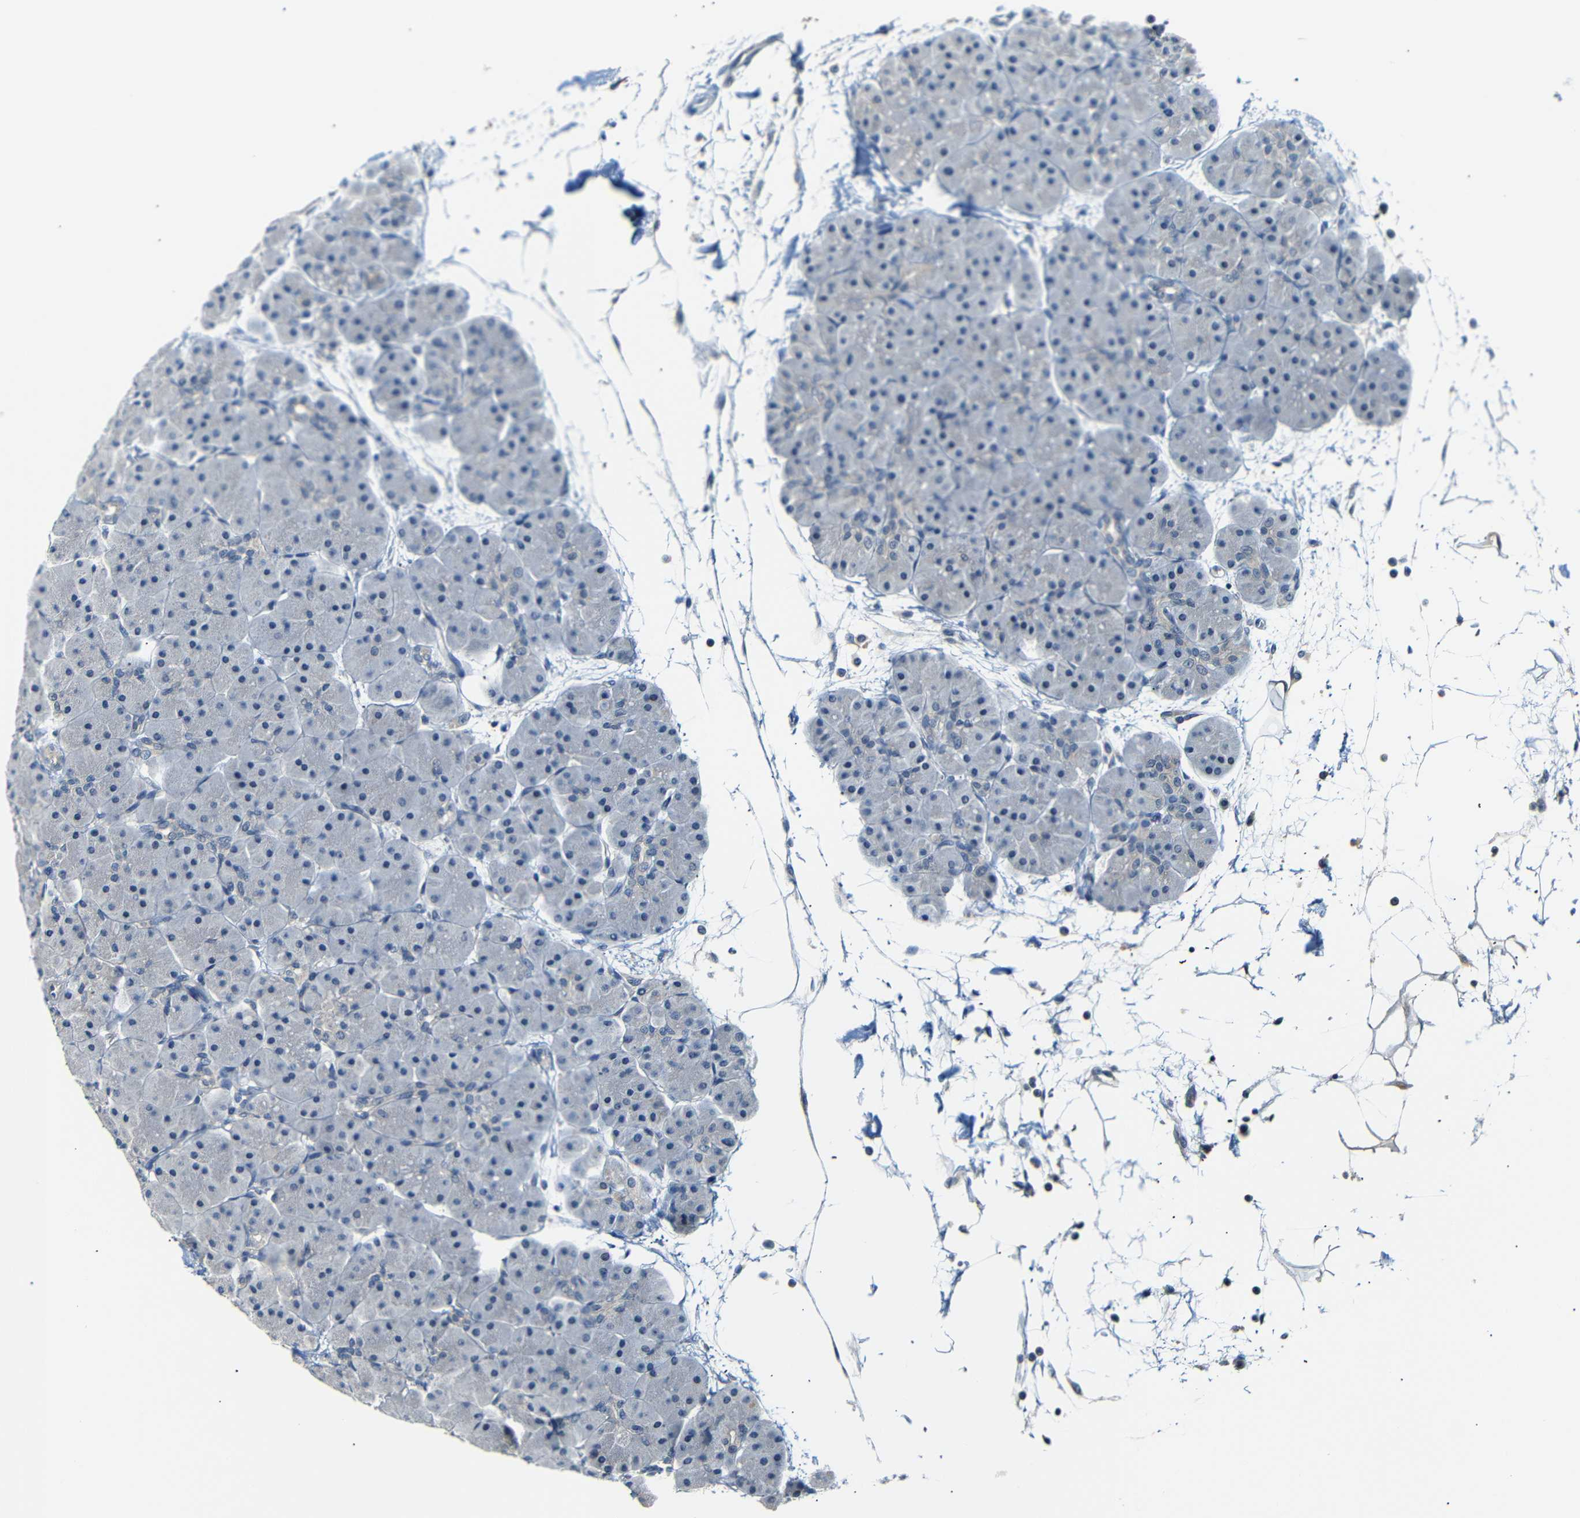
{"staining": {"intensity": "negative", "quantity": "none", "location": "none"}, "tissue": "pancreas", "cell_type": "Exocrine glandular cells", "image_type": "normal", "snomed": [{"axis": "morphology", "description": "Normal tissue, NOS"}, {"axis": "topography", "description": "Pancreas"}], "caption": "A micrograph of pancreas stained for a protein shows no brown staining in exocrine glandular cells. The staining is performed using DAB (3,3'-diaminobenzidine) brown chromogen with nuclei counter-stained in using hematoxylin.", "gene": "SFN", "patient": {"sex": "male", "age": 66}}